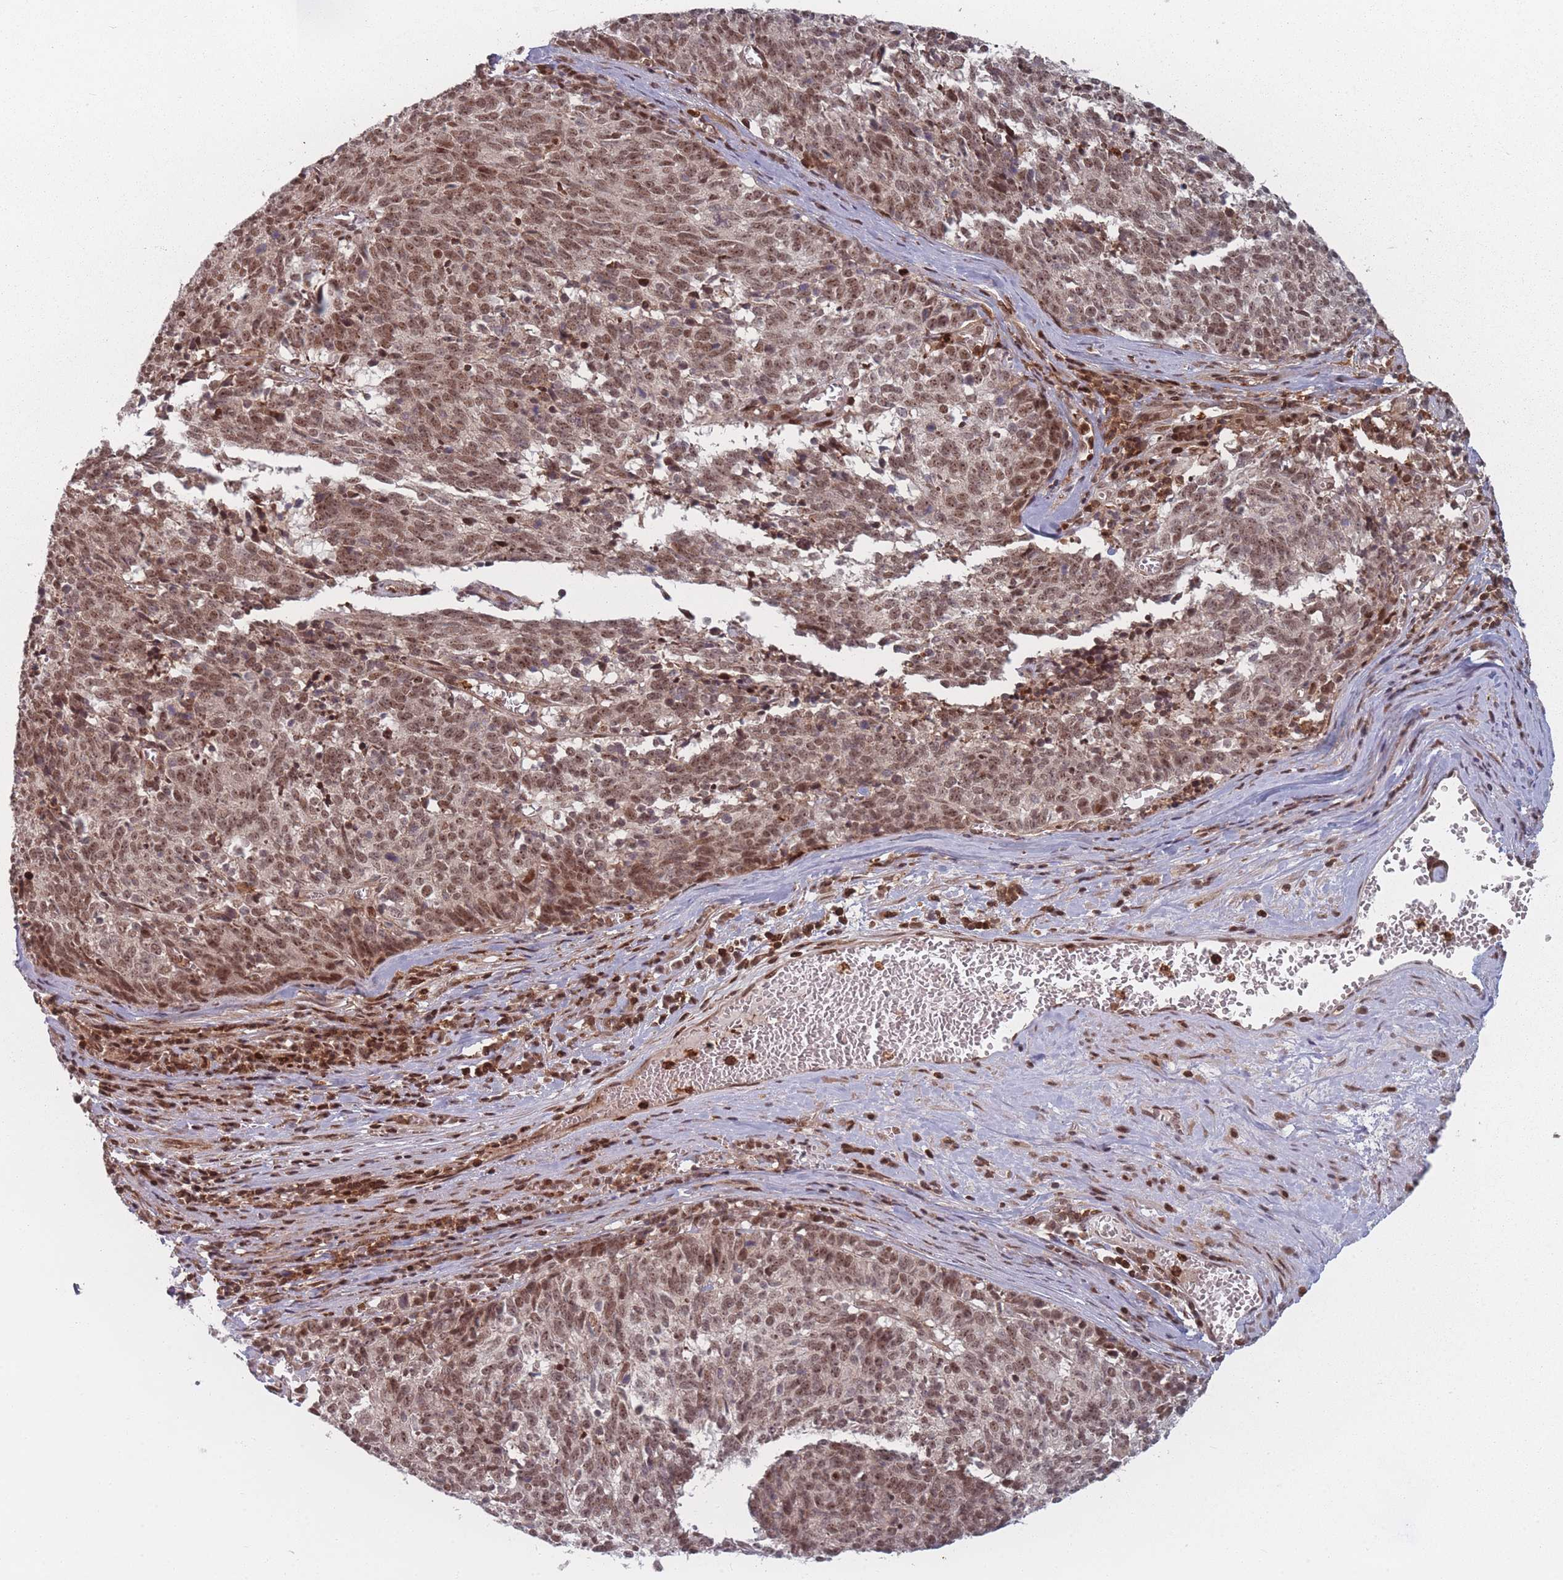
{"staining": {"intensity": "moderate", "quantity": ">75%", "location": "nuclear"}, "tissue": "cervical cancer", "cell_type": "Tumor cells", "image_type": "cancer", "snomed": [{"axis": "morphology", "description": "Squamous cell carcinoma, NOS"}, {"axis": "topography", "description": "Cervix"}], "caption": "Protein staining shows moderate nuclear staining in about >75% of tumor cells in cervical cancer (squamous cell carcinoma).", "gene": "WDR55", "patient": {"sex": "female", "age": 29}}